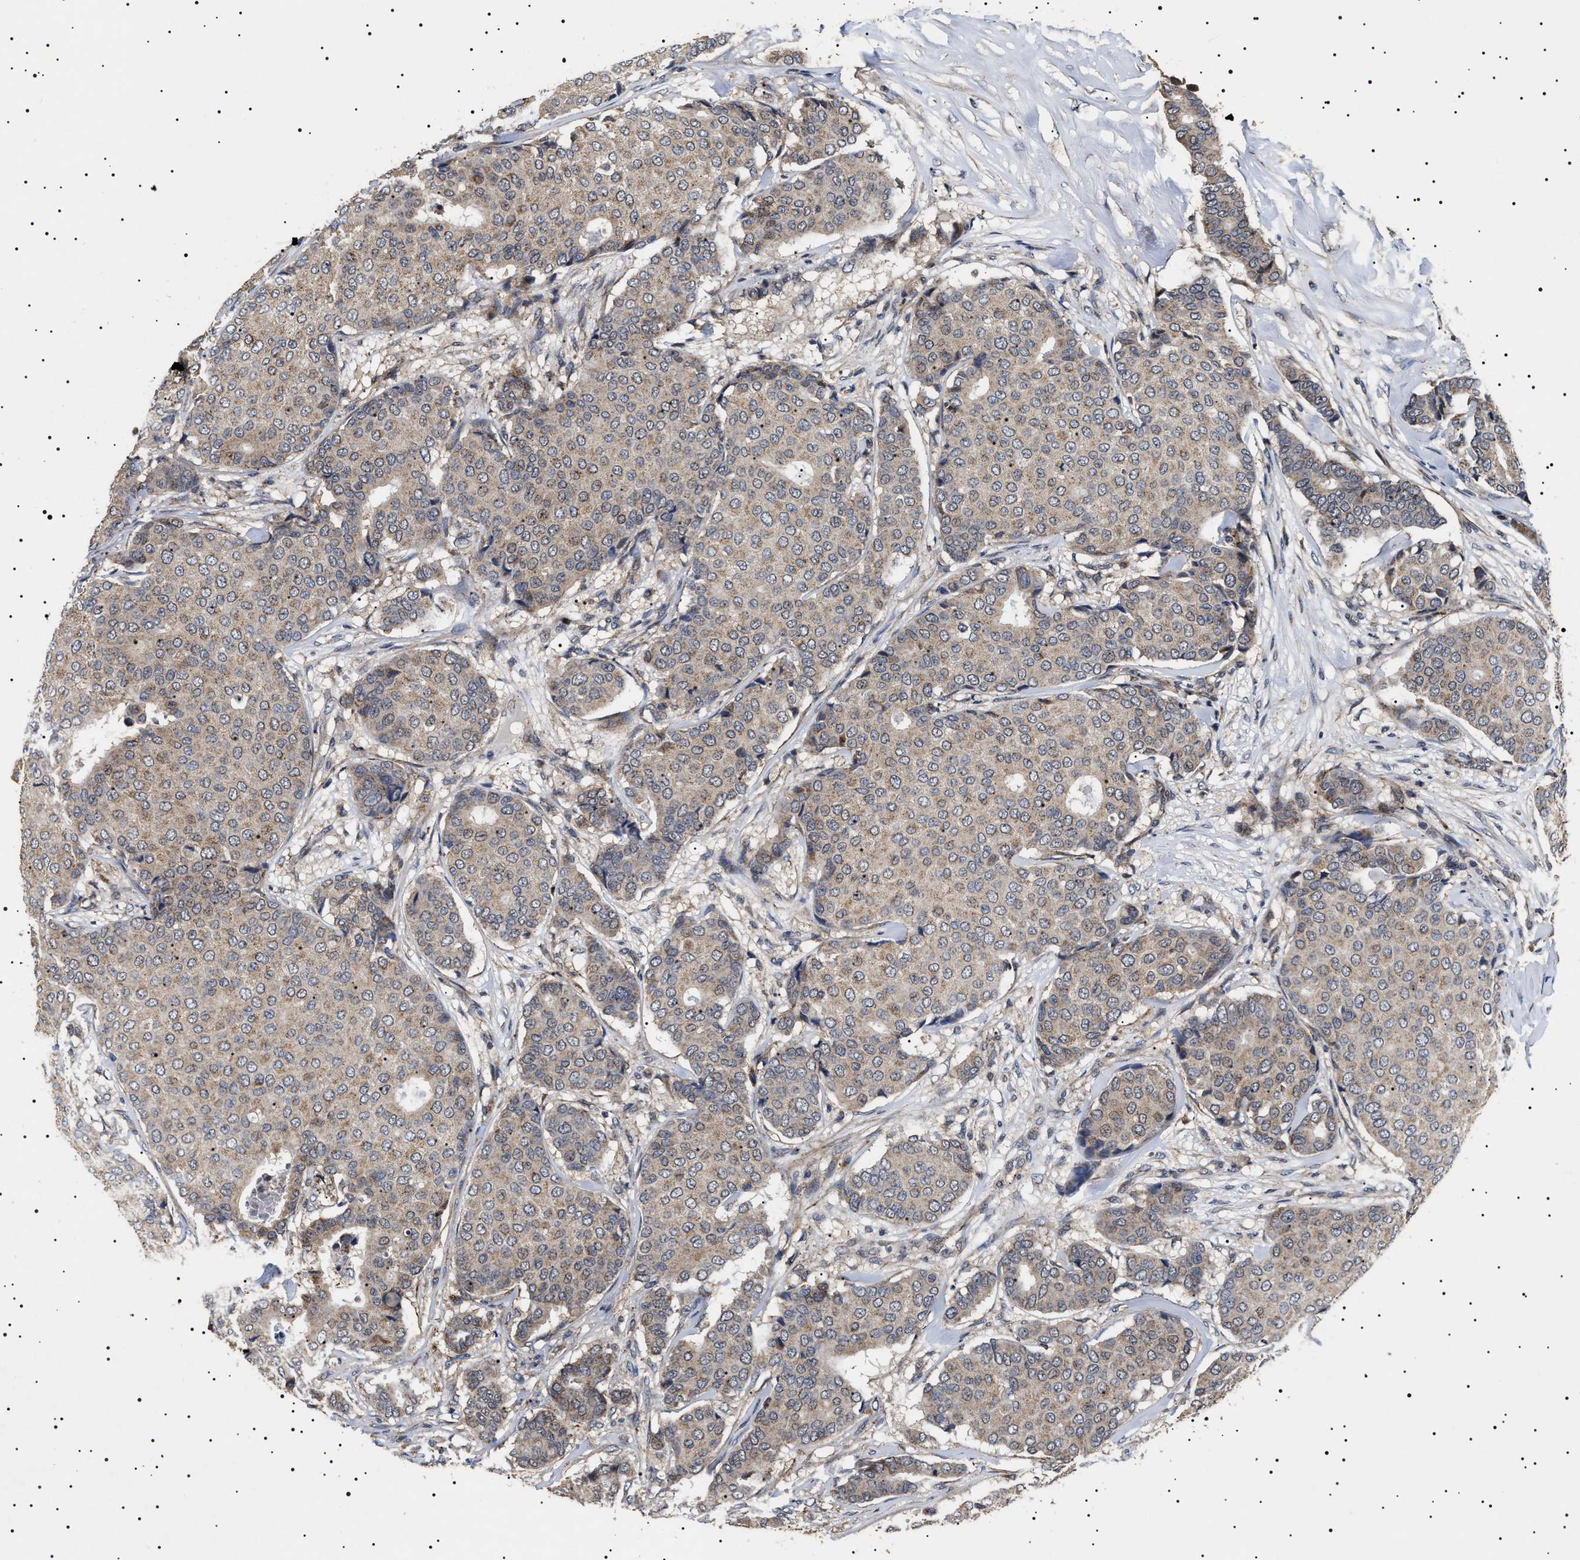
{"staining": {"intensity": "weak", "quantity": "25%-75%", "location": "cytoplasmic/membranous"}, "tissue": "breast cancer", "cell_type": "Tumor cells", "image_type": "cancer", "snomed": [{"axis": "morphology", "description": "Duct carcinoma"}, {"axis": "topography", "description": "Breast"}], "caption": "The micrograph reveals staining of breast cancer (invasive ductal carcinoma), revealing weak cytoplasmic/membranous protein expression (brown color) within tumor cells.", "gene": "RAB34", "patient": {"sex": "female", "age": 75}}